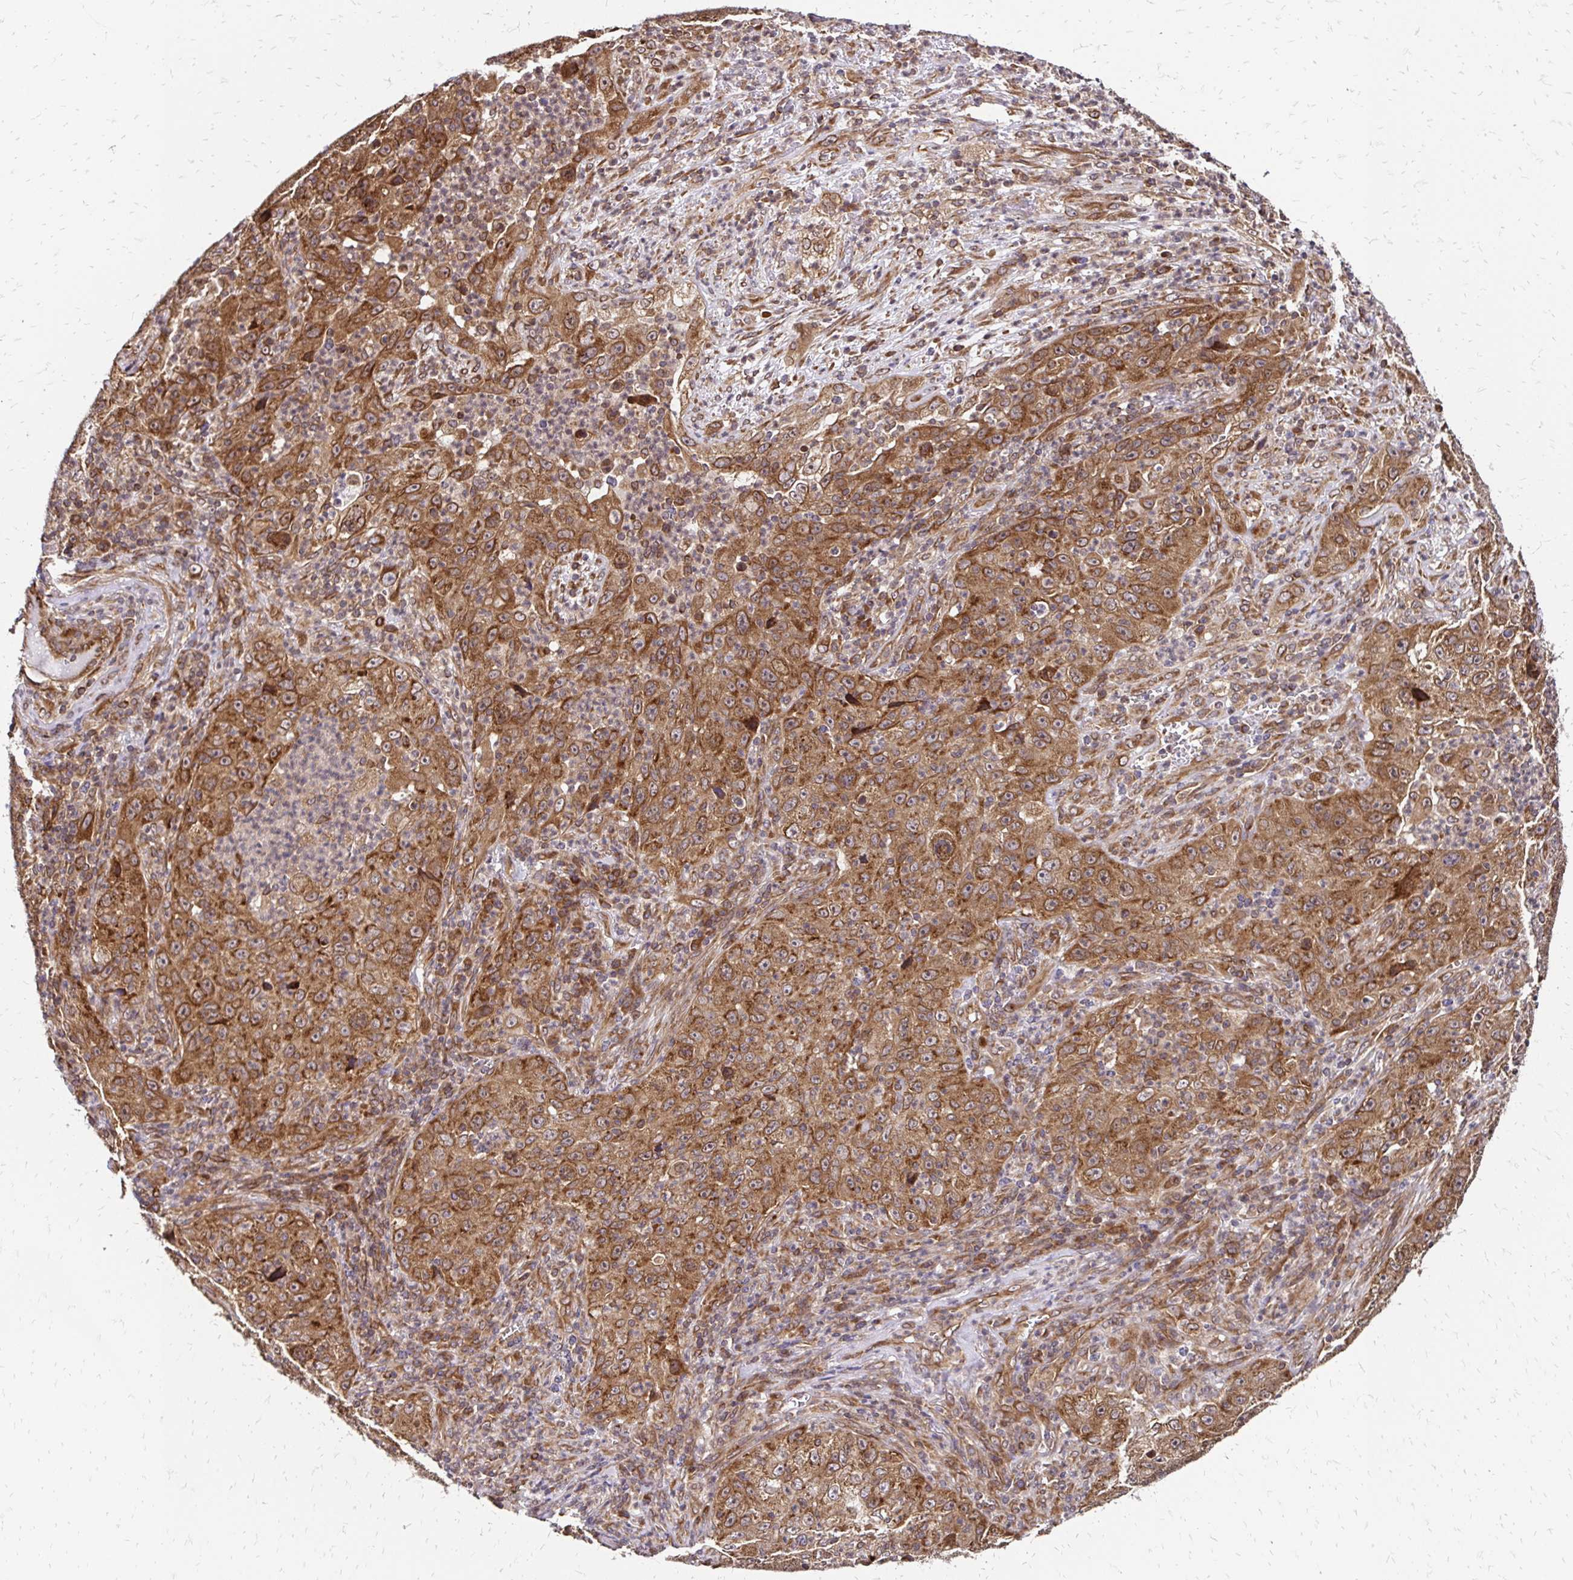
{"staining": {"intensity": "moderate", "quantity": ">75%", "location": "cytoplasmic/membranous"}, "tissue": "lung cancer", "cell_type": "Tumor cells", "image_type": "cancer", "snomed": [{"axis": "morphology", "description": "Squamous cell carcinoma, NOS"}, {"axis": "topography", "description": "Lung"}], "caption": "Immunohistochemistry (IHC) staining of lung cancer, which exhibits medium levels of moderate cytoplasmic/membranous staining in about >75% of tumor cells indicating moderate cytoplasmic/membranous protein expression. The staining was performed using DAB (3,3'-diaminobenzidine) (brown) for protein detection and nuclei were counterstained in hematoxylin (blue).", "gene": "ZW10", "patient": {"sex": "male", "age": 71}}